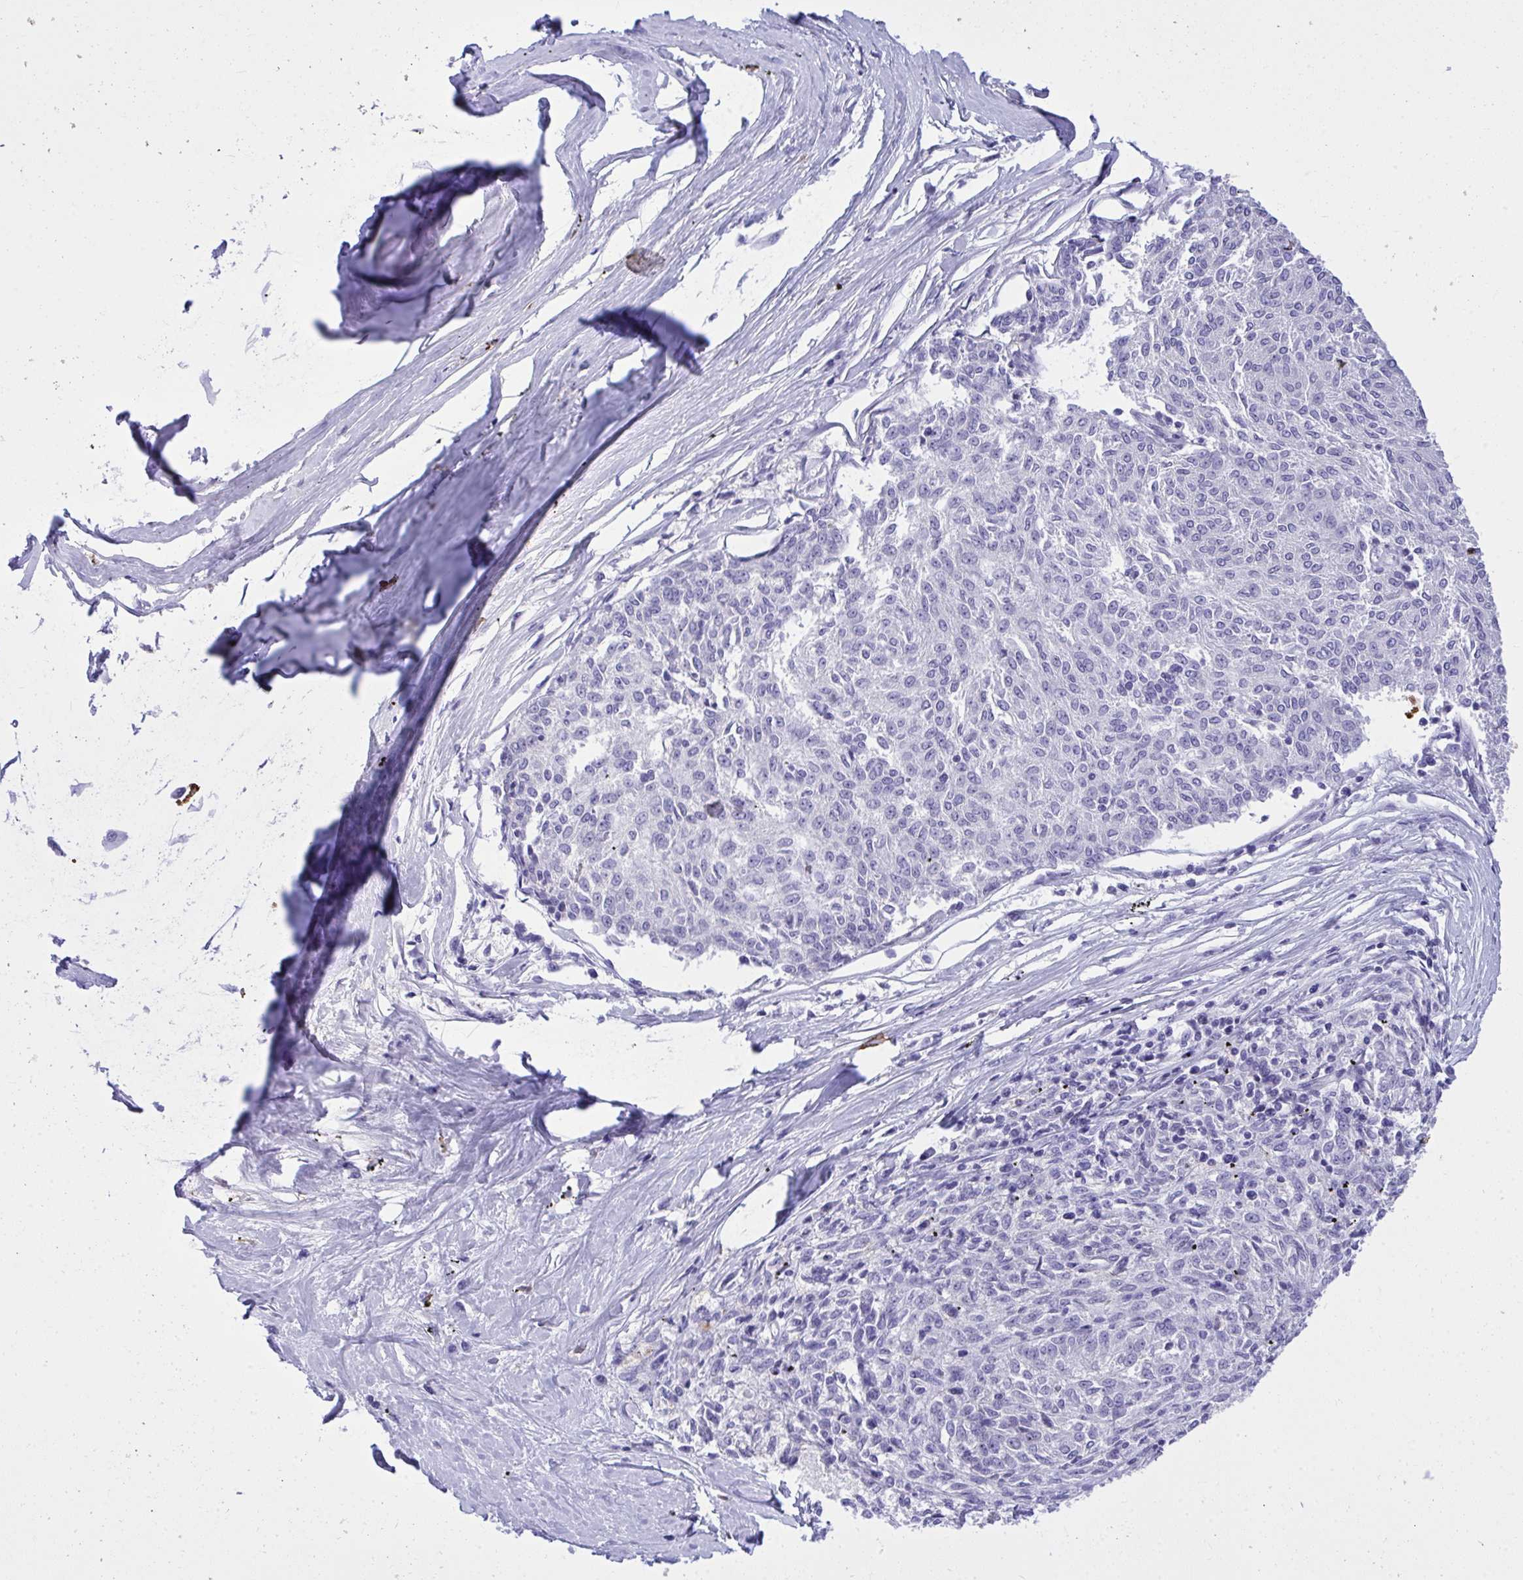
{"staining": {"intensity": "negative", "quantity": "none", "location": "none"}, "tissue": "melanoma", "cell_type": "Tumor cells", "image_type": "cancer", "snomed": [{"axis": "morphology", "description": "Malignant melanoma, NOS"}, {"axis": "topography", "description": "Skin"}], "caption": "Tumor cells are negative for brown protein staining in malignant melanoma.", "gene": "PSD", "patient": {"sex": "female", "age": 72}}